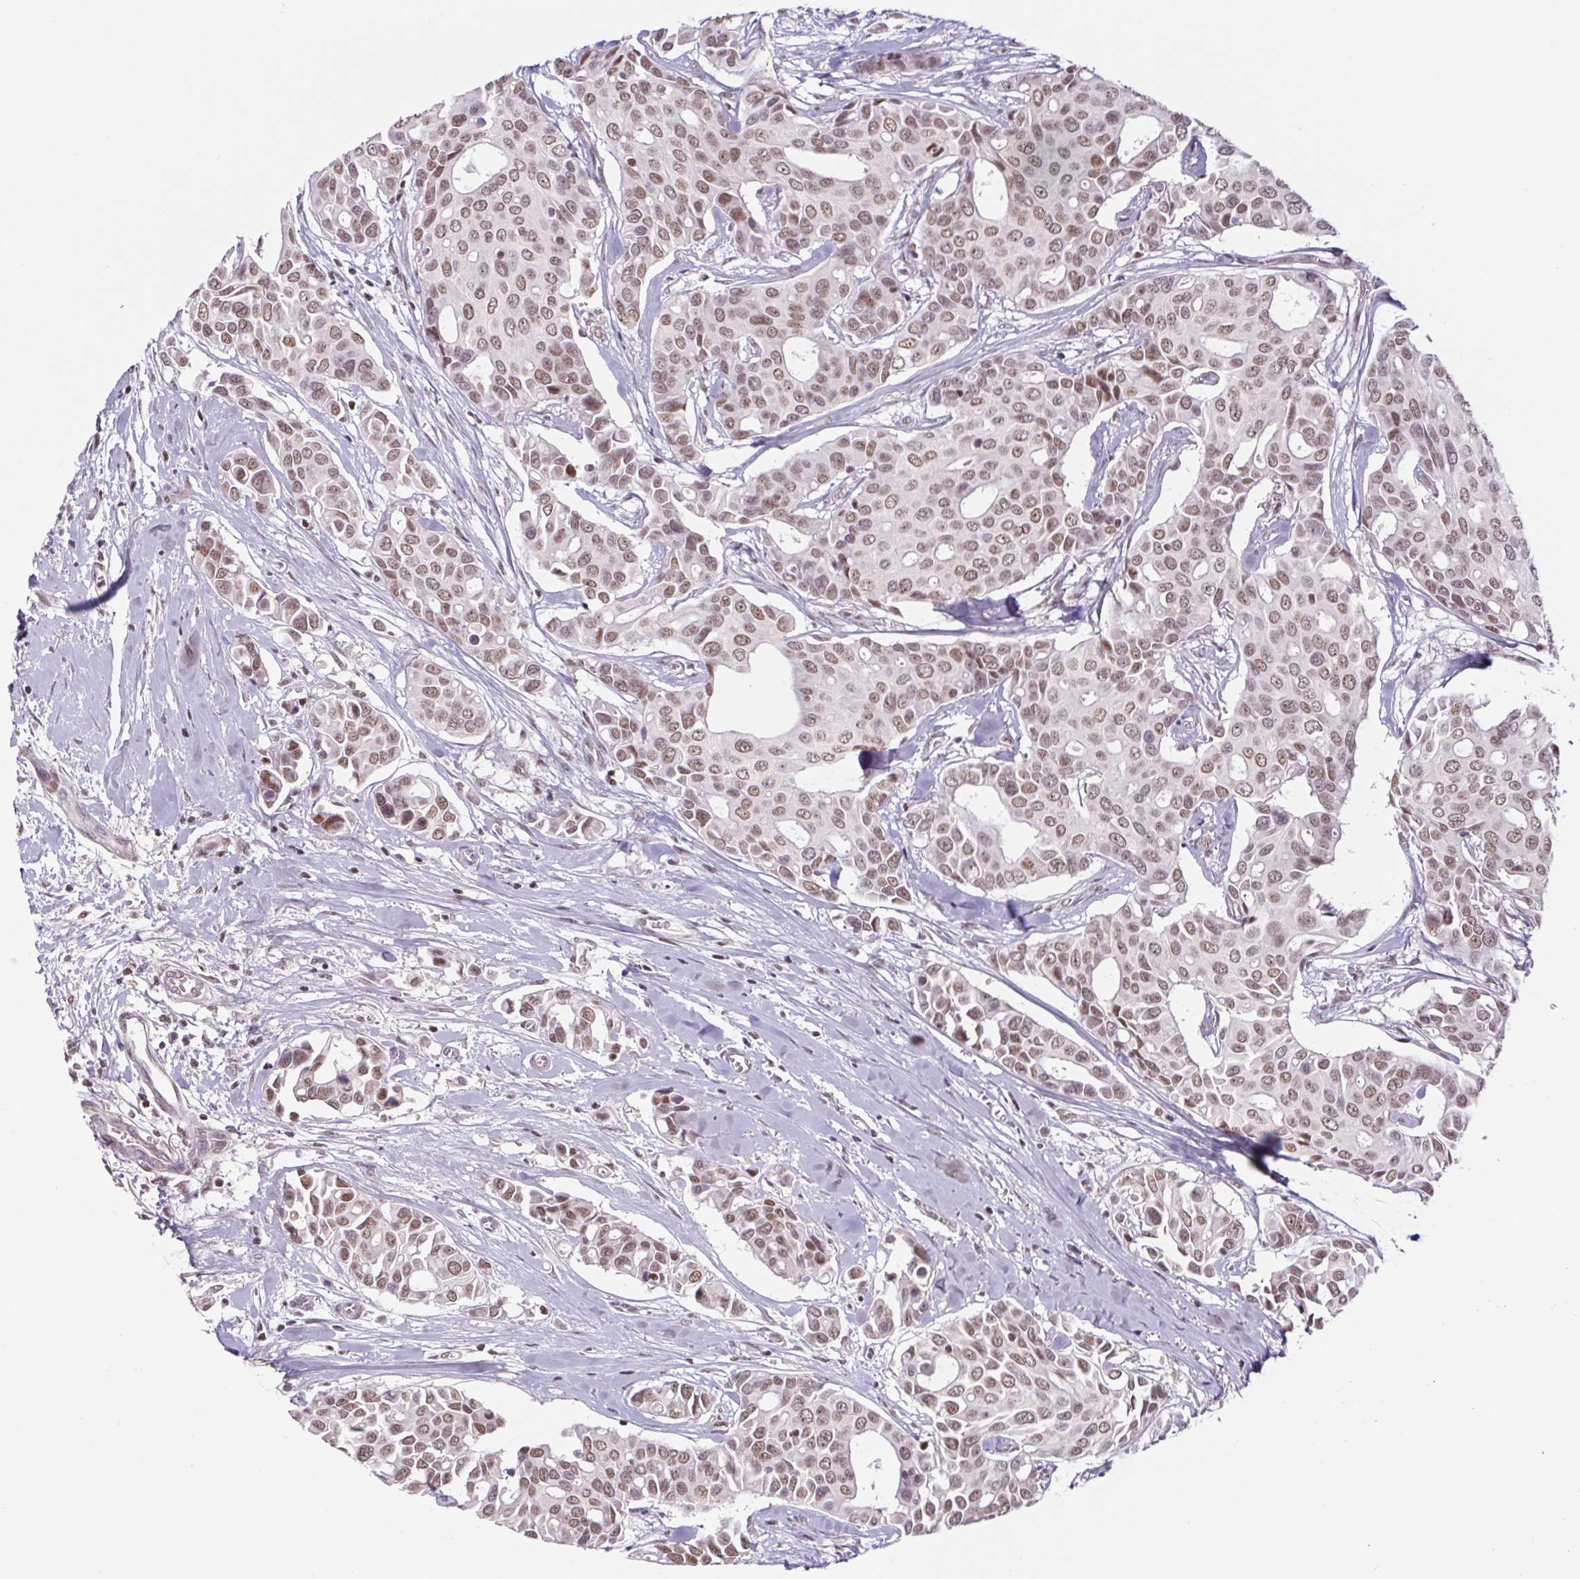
{"staining": {"intensity": "moderate", "quantity": ">75%", "location": "nuclear"}, "tissue": "breast cancer", "cell_type": "Tumor cells", "image_type": "cancer", "snomed": [{"axis": "morphology", "description": "Duct carcinoma"}, {"axis": "topography", "description": "Breast"}], "caption": "Immunohistochemical staining of intraductal carcinoma (breast) demonstrates moderate nuclear protein staining in approximately >75% of tumor cells.", "gene": "TRERF1", "patient": {"sex": "female", "age": 54}}